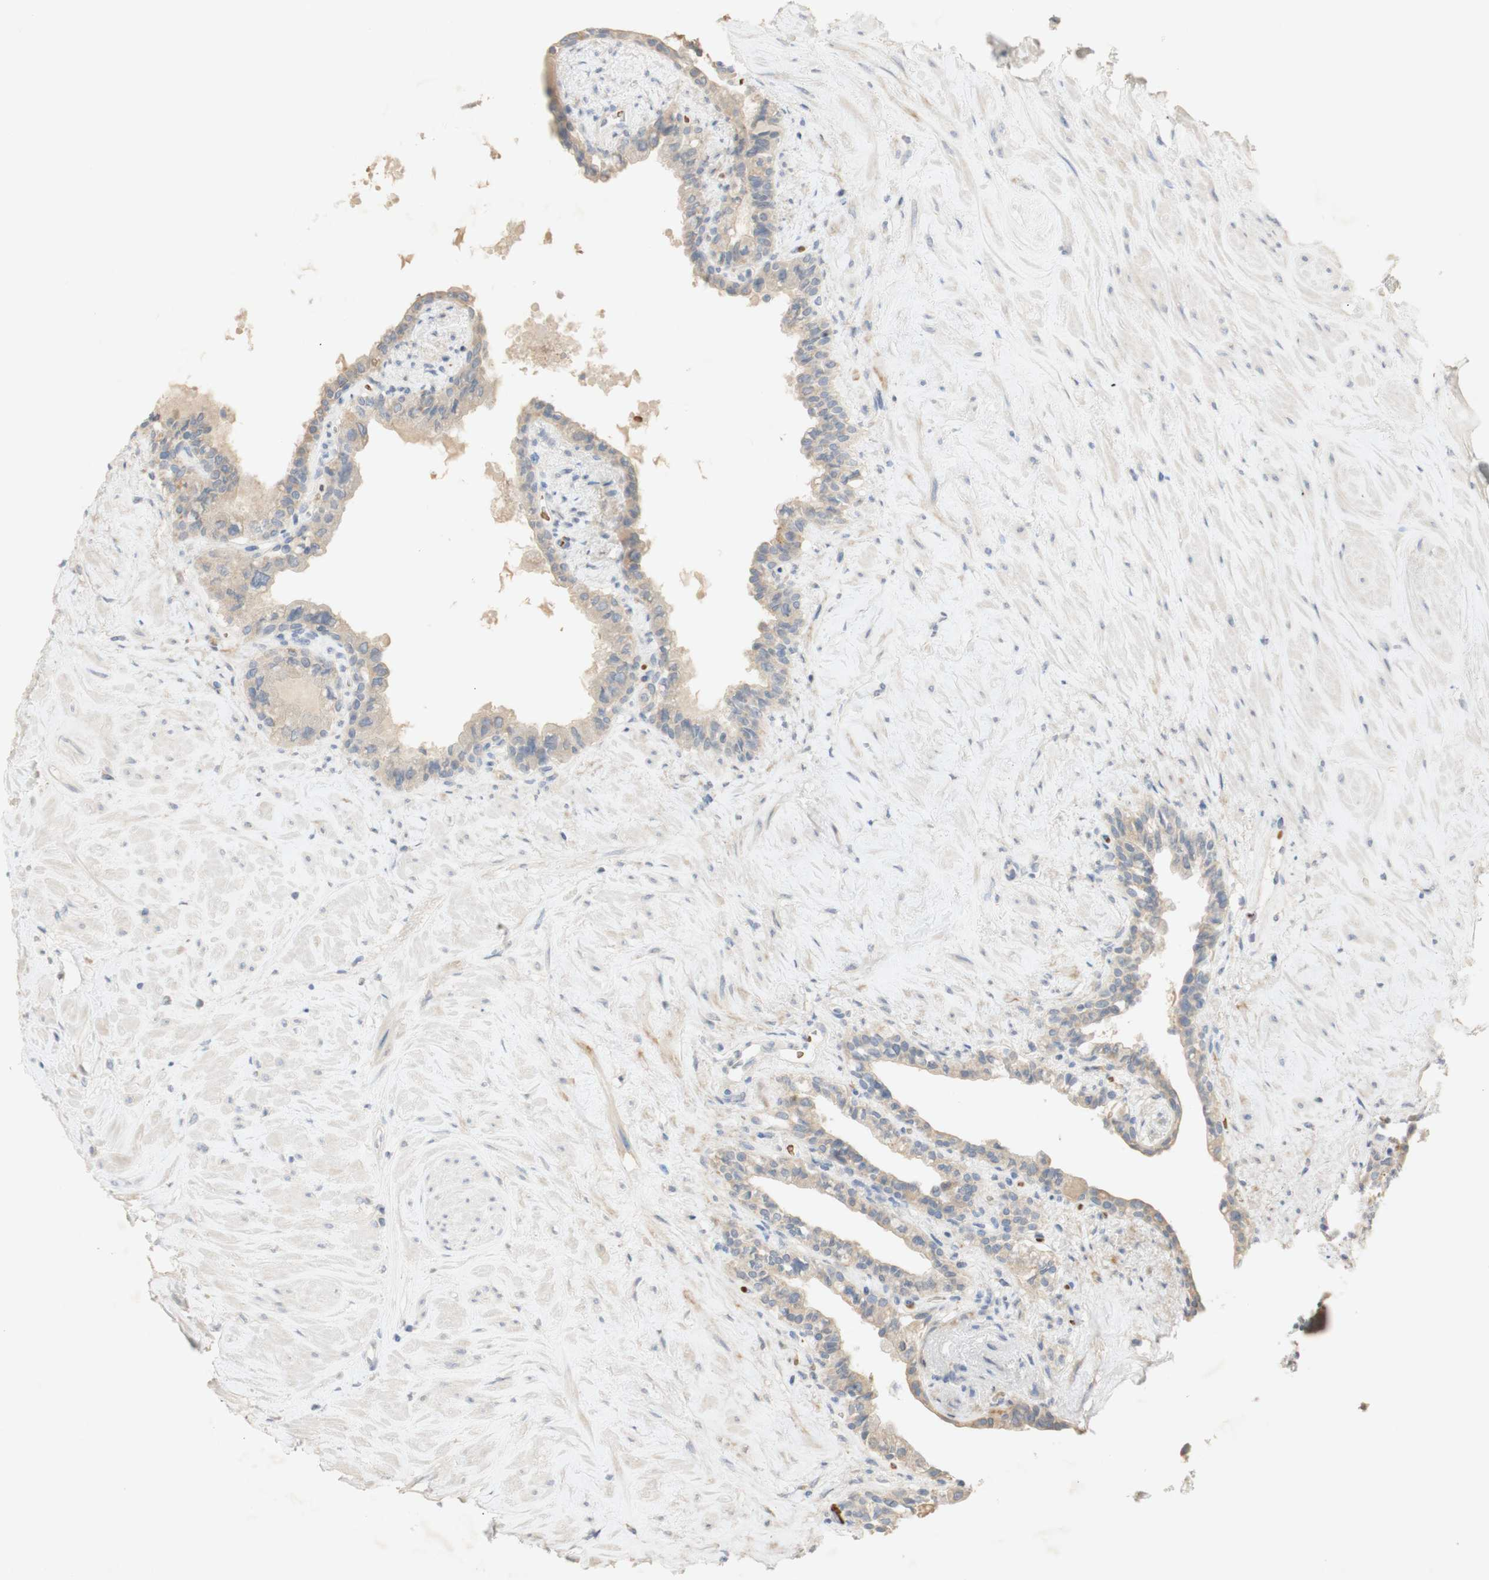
{"staining": {"intensity": "weak", "quantity": "<25%", "location": "cytoplasmic/membranous"}, "tissue": "seminal vesicle", "cell_type": "Glandular cells", "image_type": "normal", "snomed": [{"axis": "morphology", "description": "Normal tissue, NOS"}, {"axis": "topography", "description": "Seminal veicle"}], "caption": "Immunohistochemical staining of benign seminal vesicle demonstrates no significant expression in glandular cells. (DAB immunohistochemistry (IHC) visualized using brightfield microscopy, high magnification).", "gene": "EPO", "patient": {"sex": "male", "age": 63}}